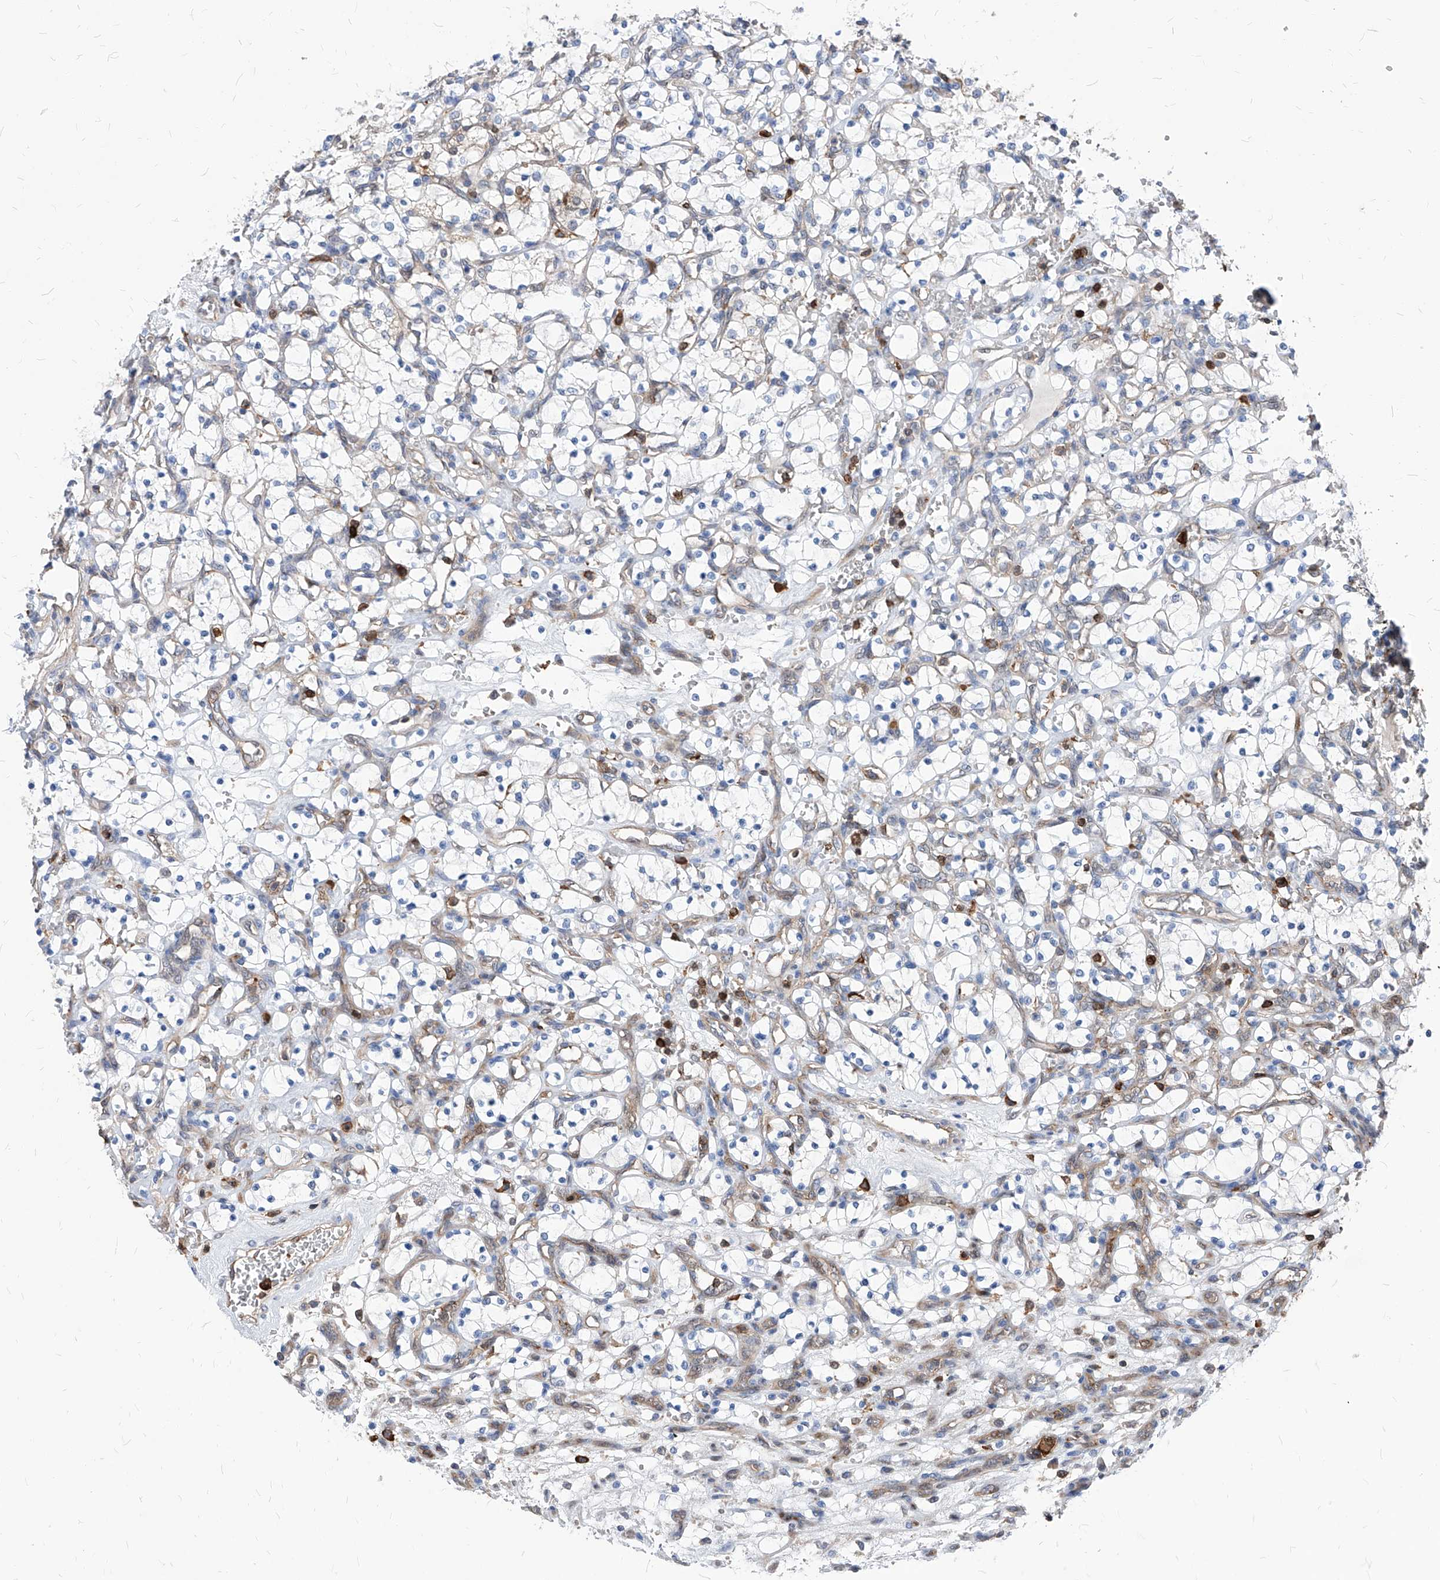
{"staining": {"intensity": "negative", "quantity": "none", "location": "none"}, "tissue": "renal cancer", "cell_type": "Tumor cells", "image_type": "cancer", "snomed": [{"axis": "morphology", "description": "Adenocarcinoma, NOS"}, {"axis": "topography", "description": "Kidney"}], "caption": "Immunohistochemistry of renal cancer displays no expression in tumor cells. The staining was performed using DAB (3,3'-diaminobenzidine) to visualize the protein expression in brown, while the nuclei were stained in blue with hematoxylin (Magnification: 20x).", "gene": "ABRACL", "patient": {"sex": "female", "age": 69}}